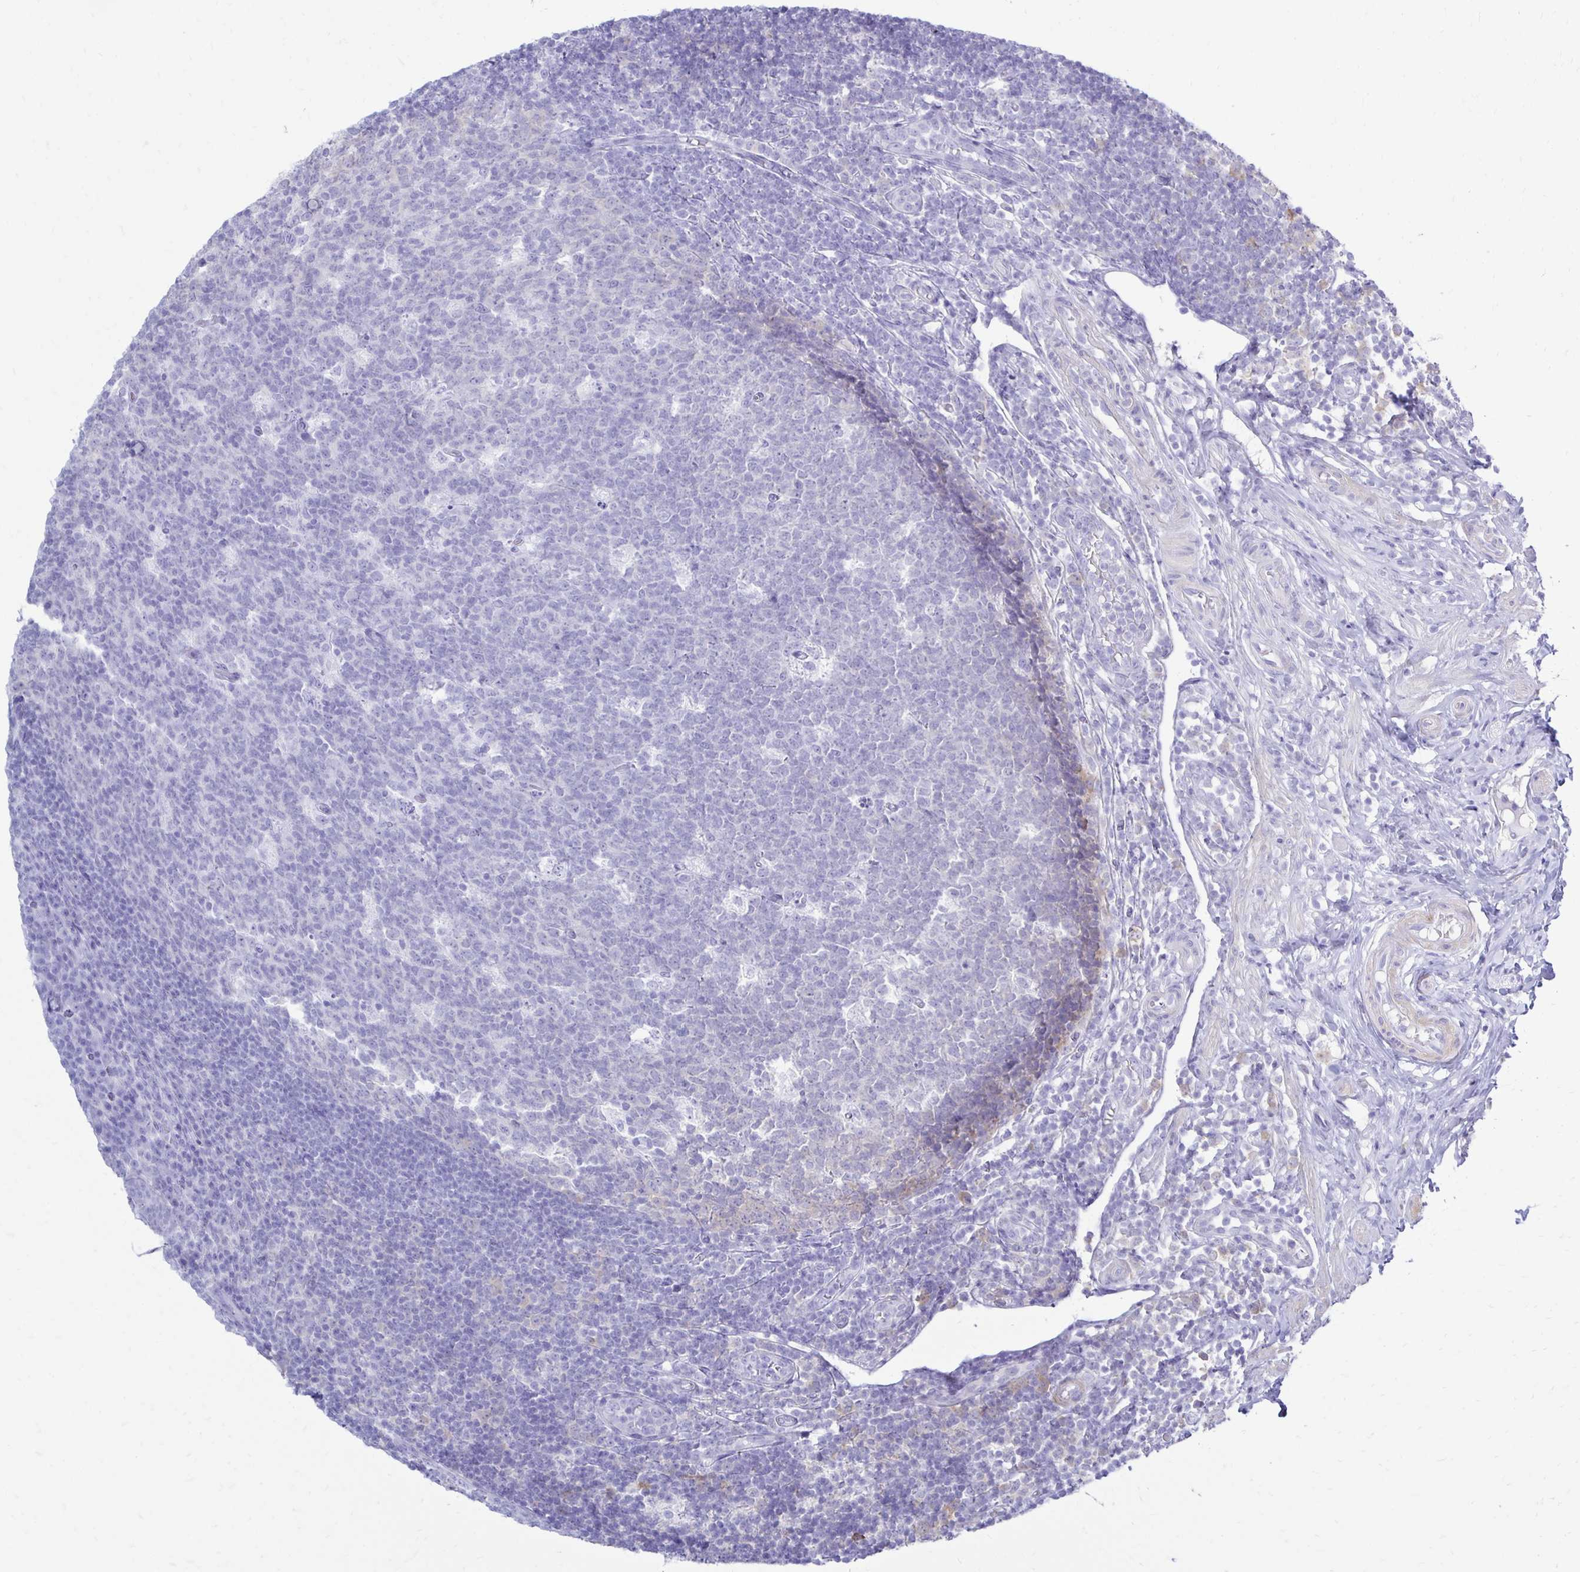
{"staining": {"intensity": "negative", "quantity": "none", "location": "none"}, "tissue": "appendix", "cell_type": "Glandular cells", "image_type": "normal", "snomed": [{"axis": "morphology", "description": "Normal tissue, NOS"}, {"axis": "topography", "description": "Appendix"}], "caption": "Immunohistochemistry (IHC) histopathology image of unremarkable appendix stained for a protein (brown), which displays no positivity in glandular cells. Brightfield microscopy of immunohistochemistry (IHC) stained with DAB (3,3'-diaminobenzidine) (brown) and hematoxylin (blue), captured at high magnification.", "gene": "CTPS1", "patient": {"sex": "male", "age": 18}}